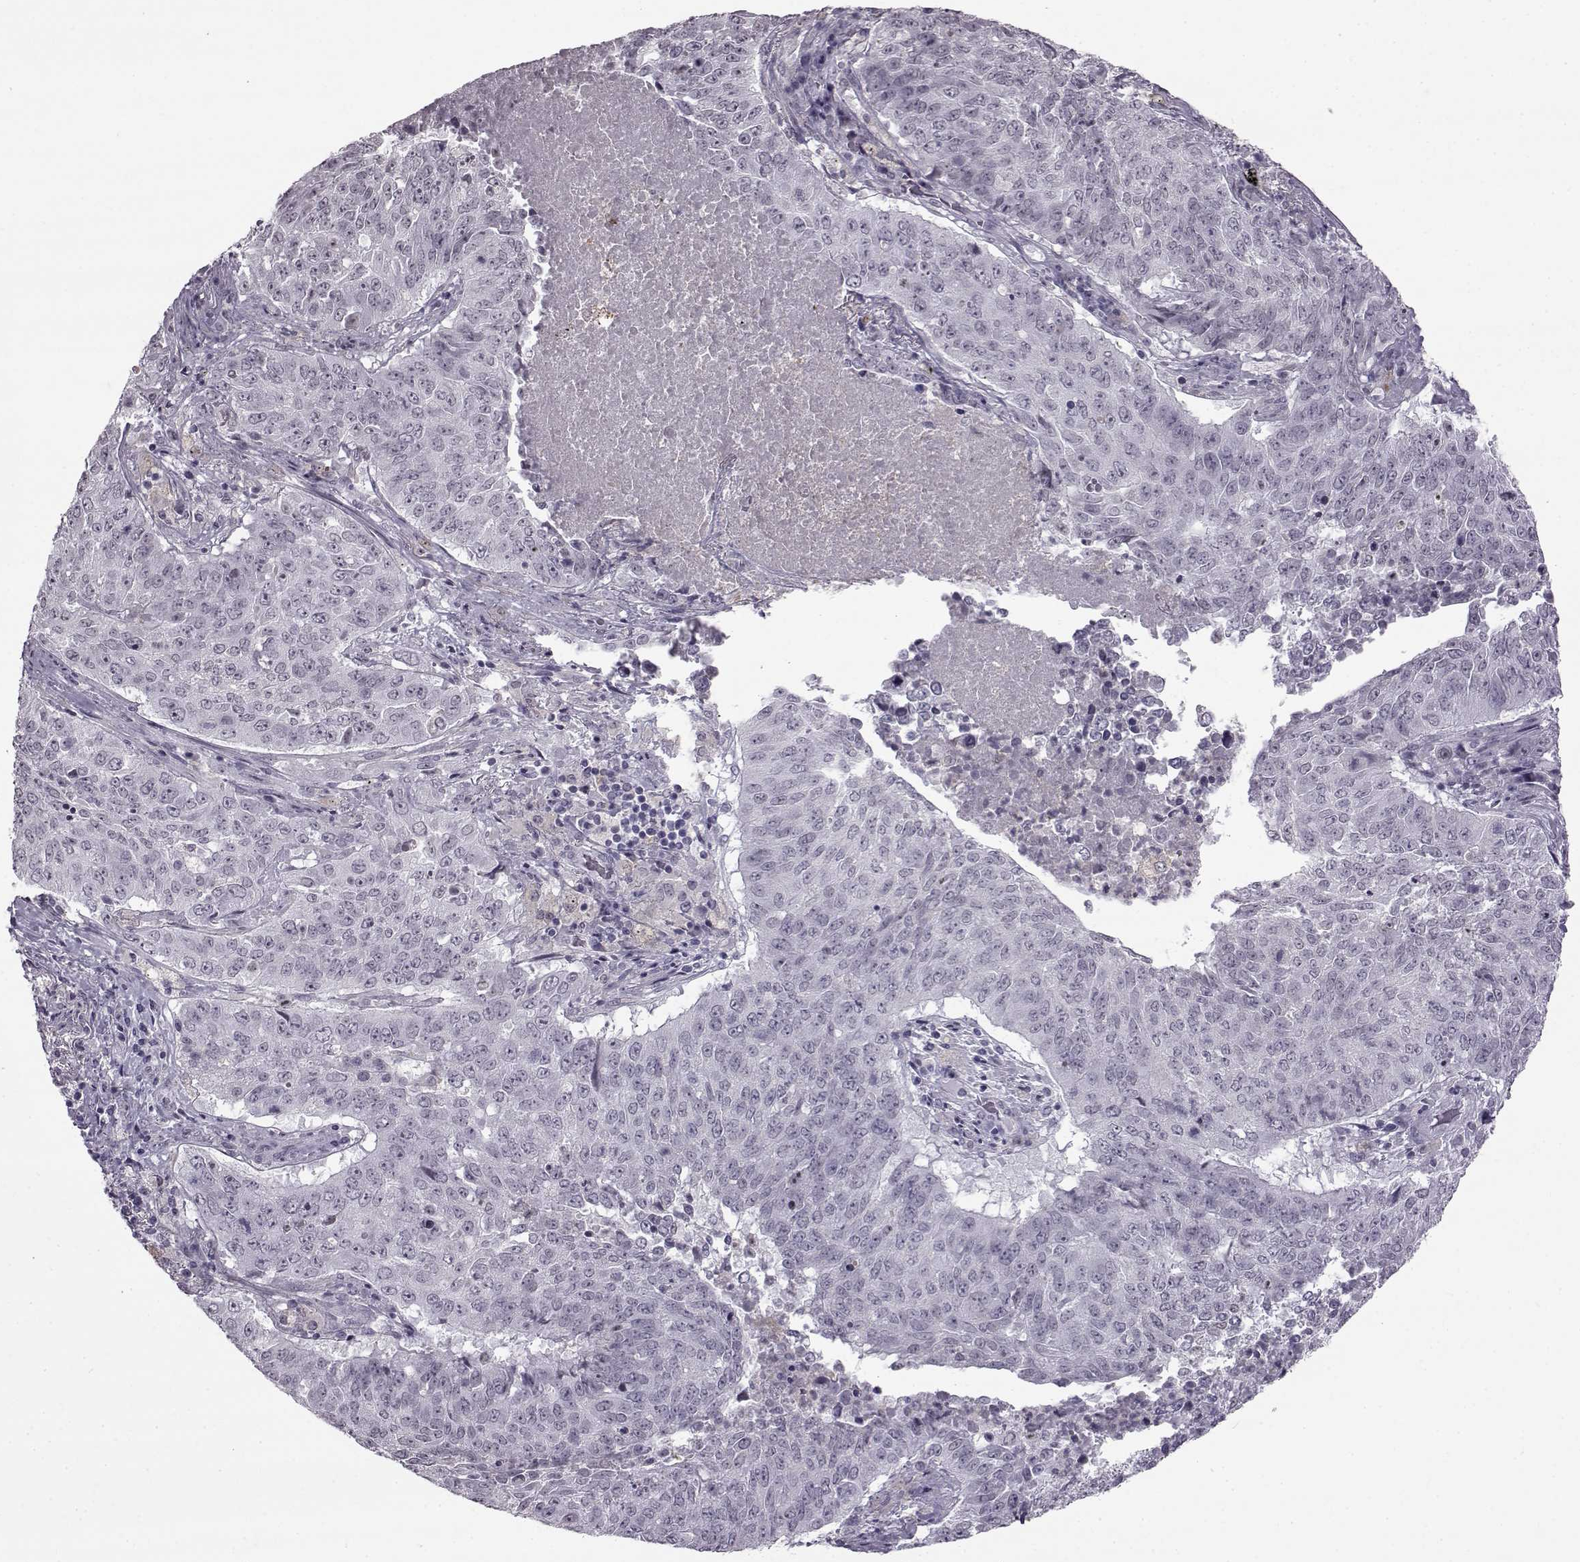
{"staining": {"intensity": "negative", "quantity": "none", "location": "none"}, "tissue": "lung cancer", "cell_type": "Tumor cells", "image_type": "cancer", "snomed": [{"axis": "morphology", "description": "Normal tissue, NOS"}, {"axis": "morphology", "description": "Squamous cell carcinoma, NOS"}, {"axis": "topography", "description": "Bronchus"}, {"axis": "topography", "description": "Lung"}], "caption": "This is an immunohistochemistry histopathology image of lung squamous cell carcinoma. There is no expression in tumor cells.", "gene": "SLC28A2", "patient": {"sex": "male", "age": 64}}